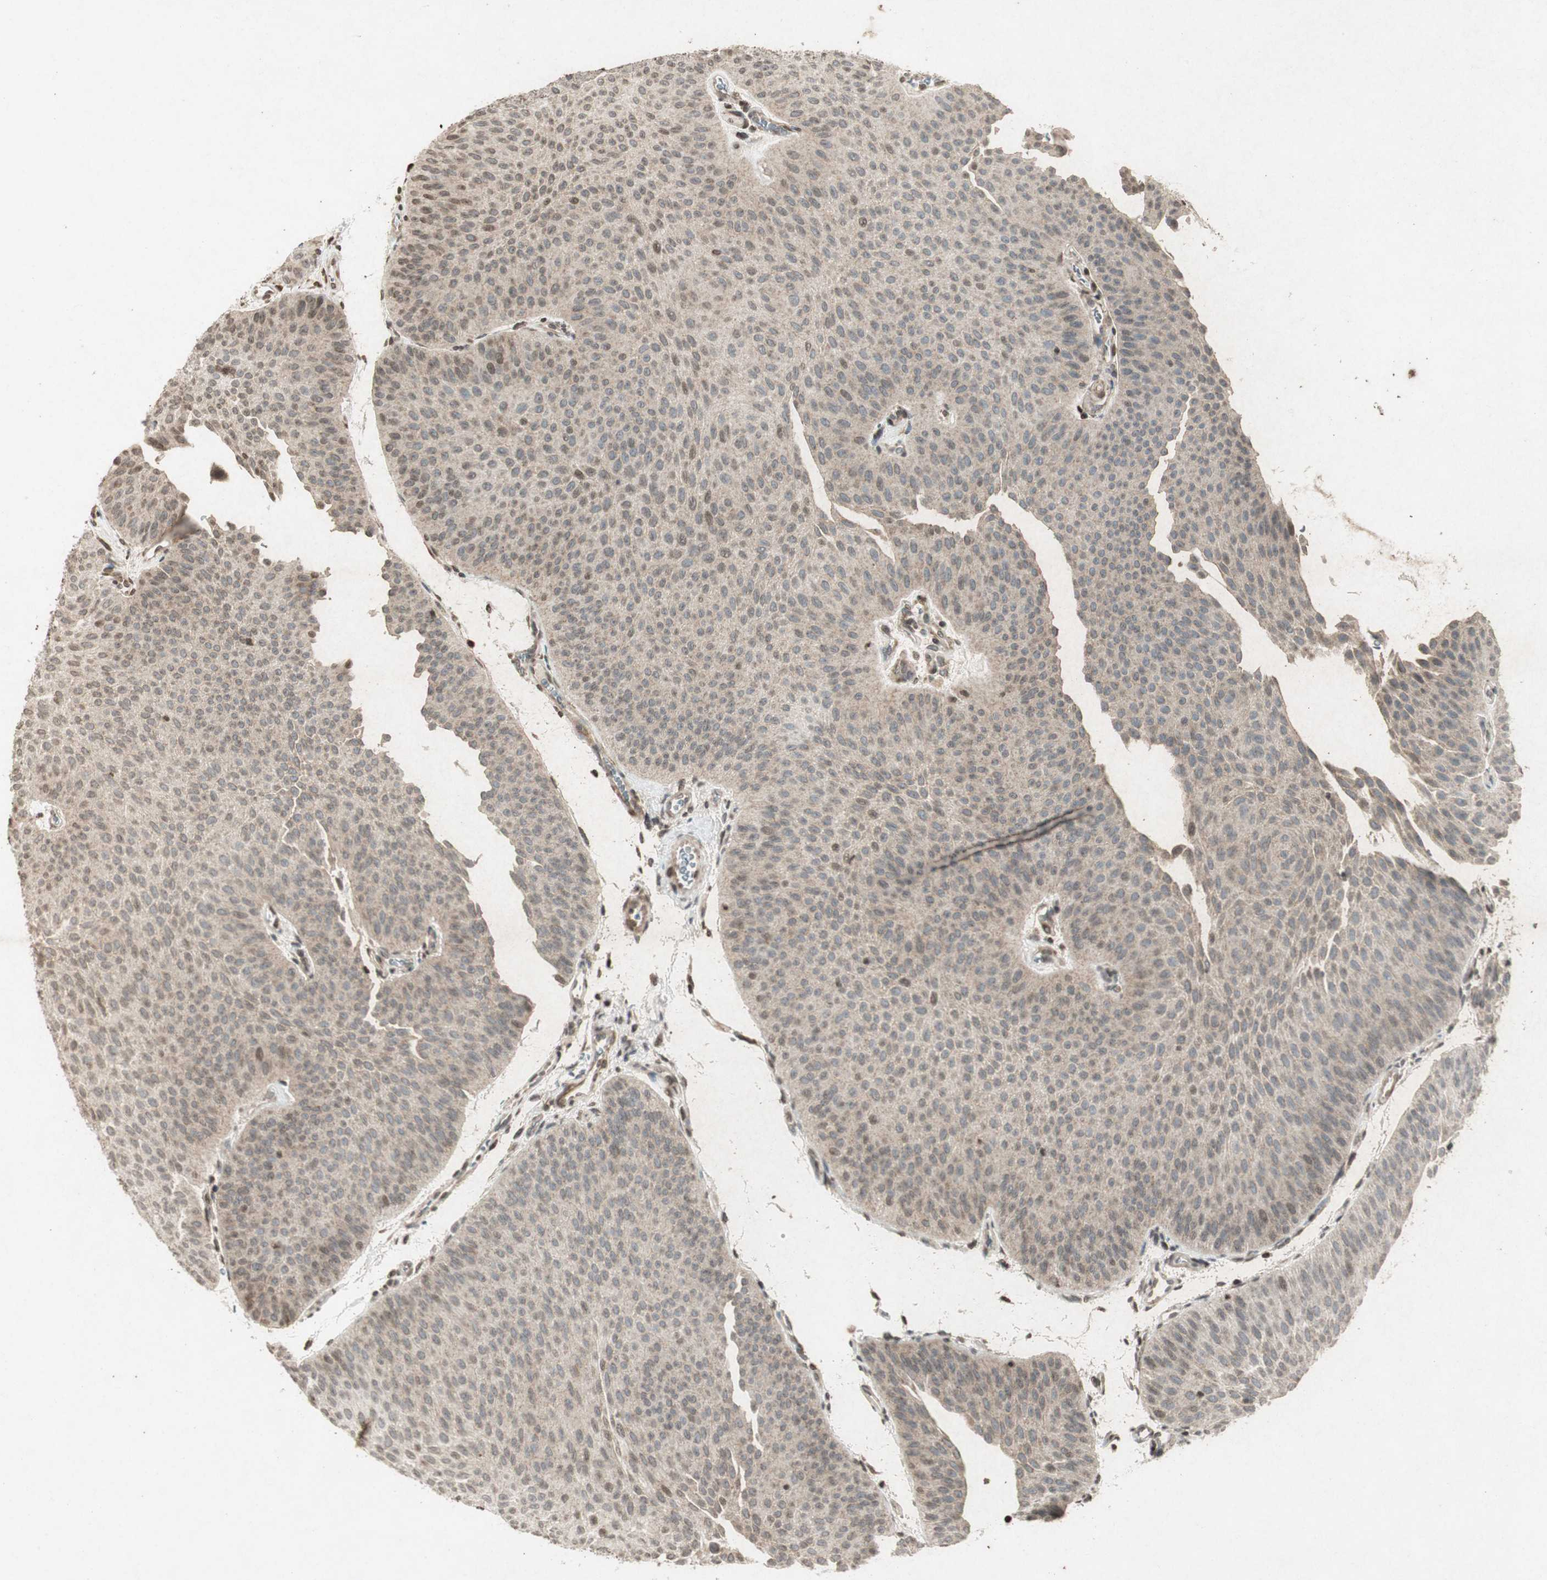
{"staining": {"intensity": "moderate", "quantity": ">75%", "location": "cytoplasmic/membranous,nuclear"}, "tissue": "urothelial cancer", "cell_type": "Tumor cells", "image_type": "cancer", "snomed": [{"axis": "morphology", "description": "Urothelial carcinoma, Low grade"}, {"axis": "topography", "description": "Urinary bladder"}], "caption": "Human urothelial cancer stained for a protein (brown) displays moderate cytoplasmic/membranous and nuclear positive positivity in about >75% of tumor cells.", "gene": "PRKG1", "patient": {"sex": "female", "age": 60}}